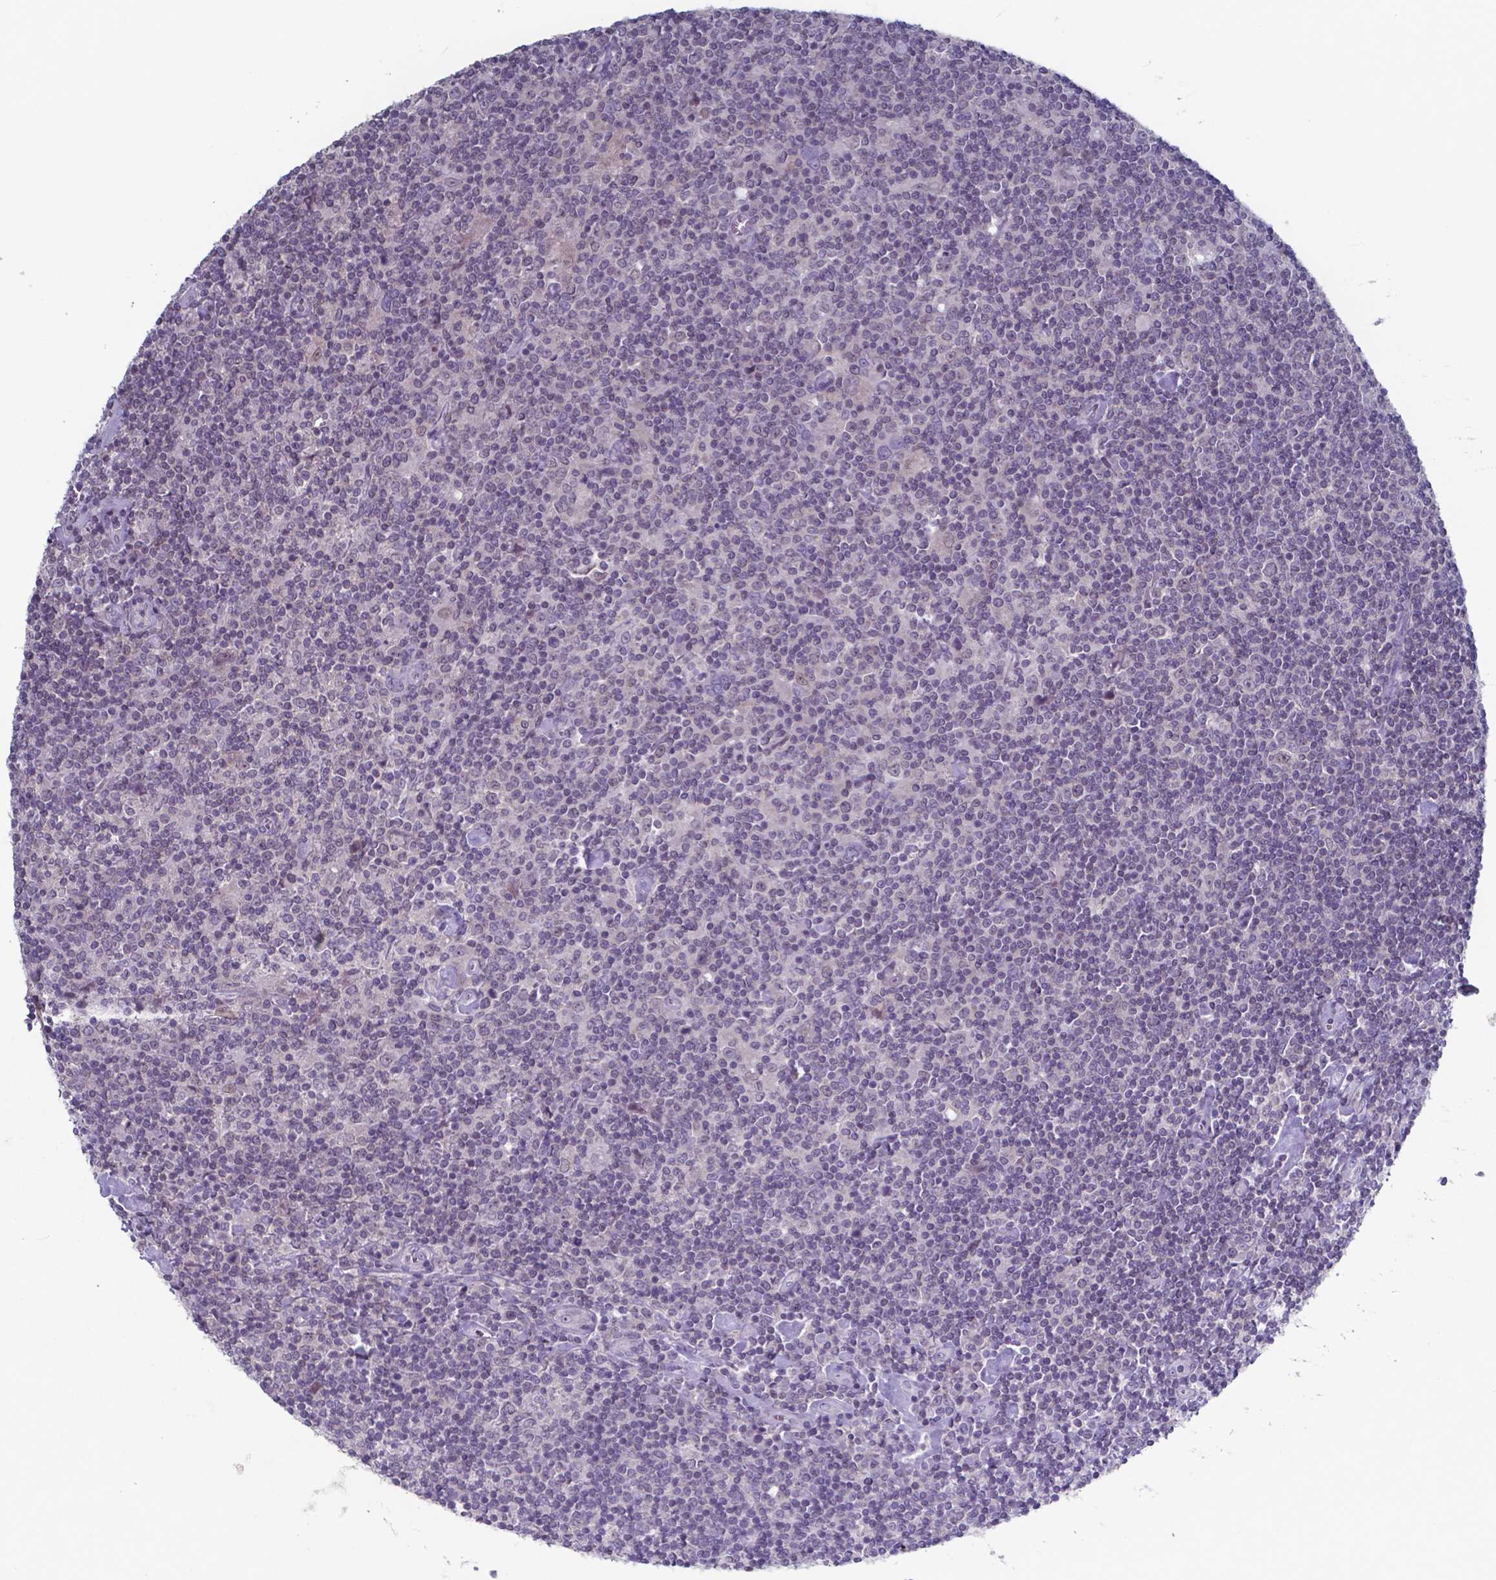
{"staining": {"intensity": "negative", "quantity": "none", "location": "none"}, "tissue": "lymphoma", "cell_type": "Tumor cells", "image_type": "cancer", "snomed": [{"axis": "morphology", "description": "Hodgkin's disease, NOS"}, {"axis": "topography", "description": "Lymph node"}], "caption": "IHC of human Hodgkin's disease exhibits no expression in tumor cells.", "gene": "TDP2", "patient": {"sex": "male", "age": 40}}